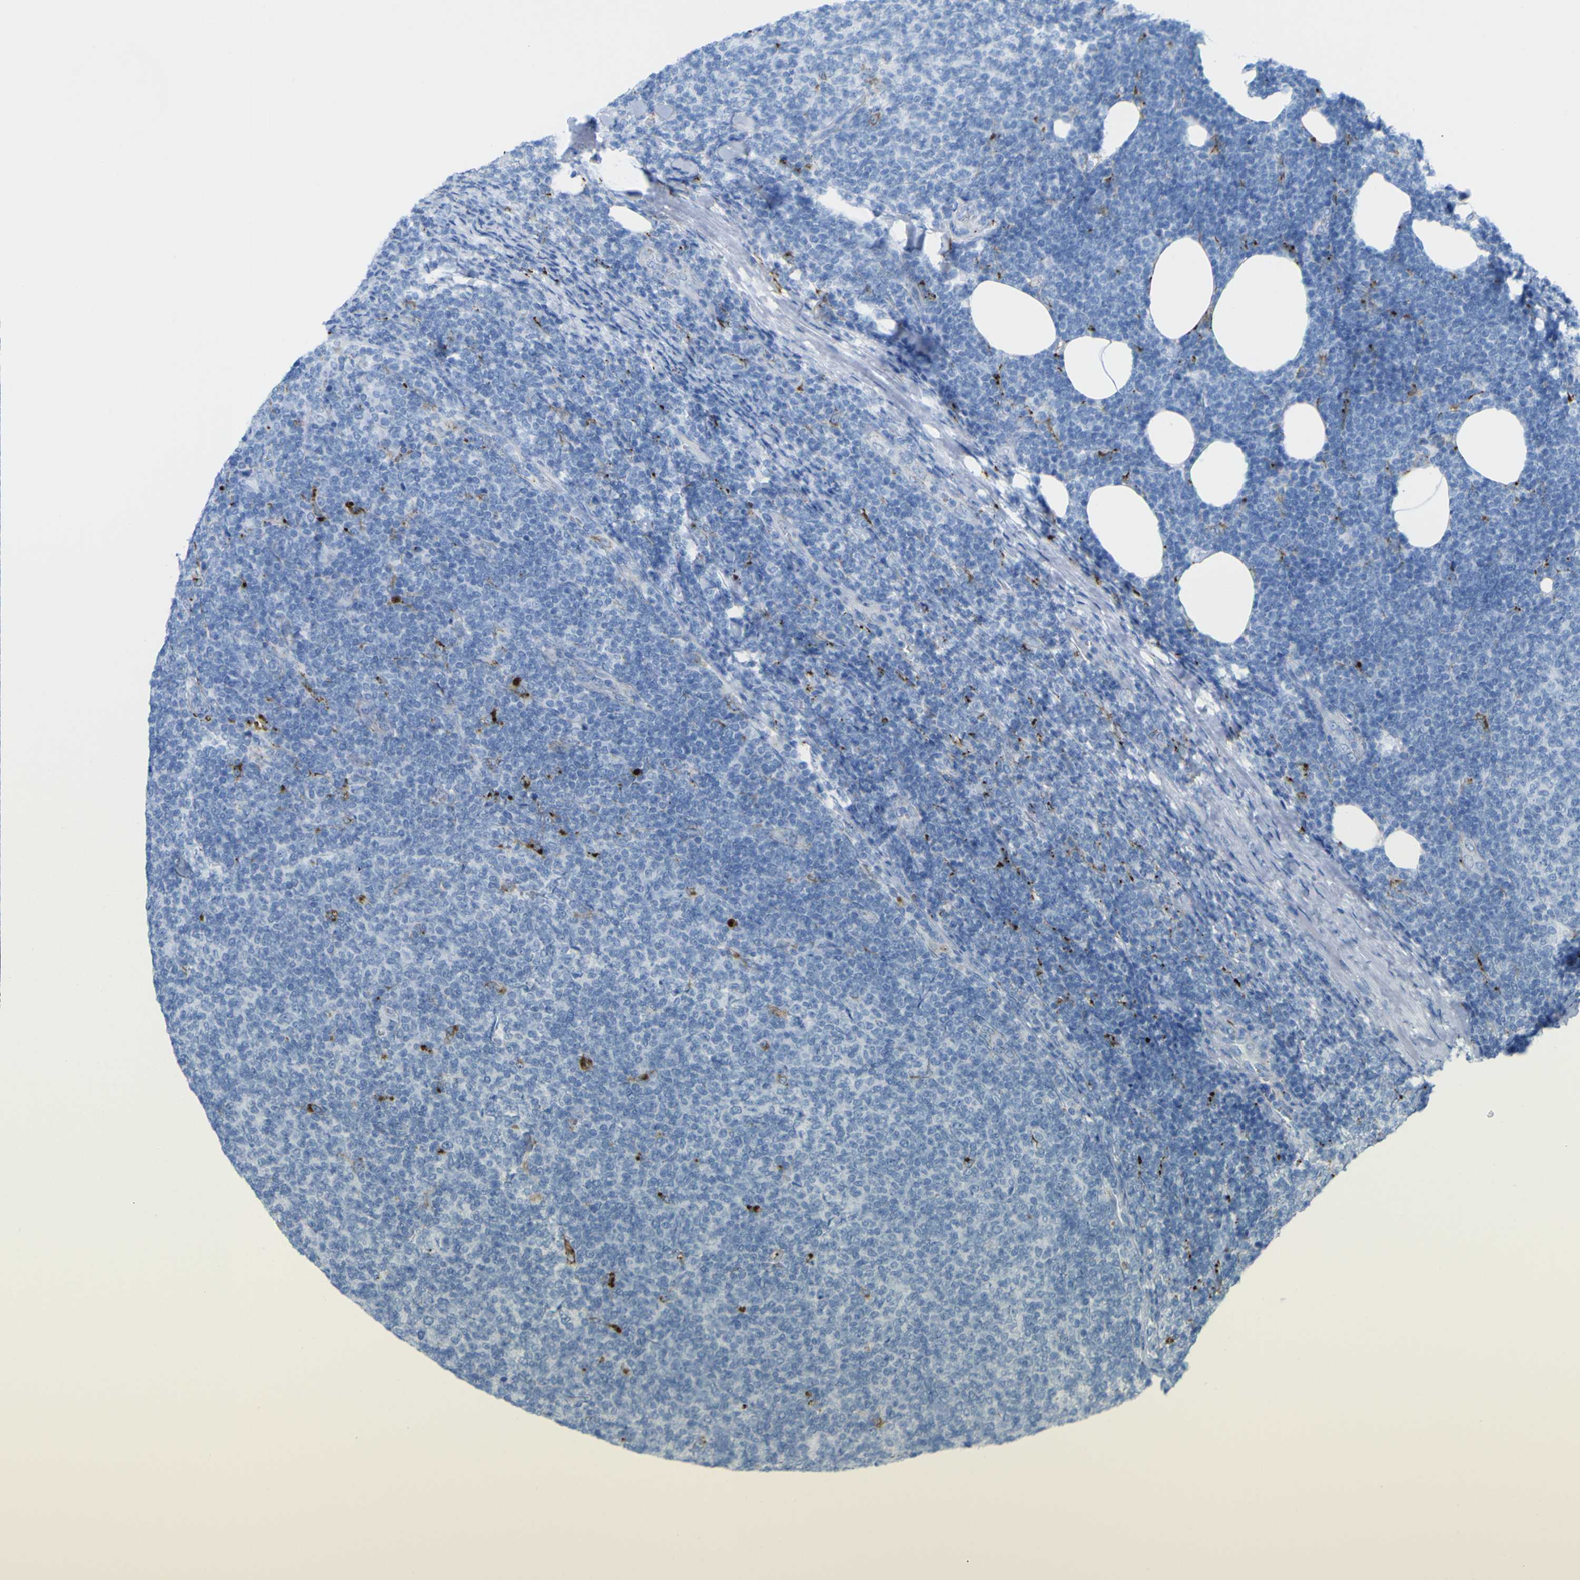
{"staining": {"intensity": "negative", "quantity": "none", "location": "none"}, "tissue": "lymphoma", "cell_type": "Tumor cells", "image_type": "cancer", "snomed": [{"axis": "morphology", "description": "Malignant lymphoma, non-Hodgkin's type, Low grade"}, {"axis": "topography", "description": "Lymph node"}], "caption": "The photomicrograph exhibits no significant staining in tumor cells of lymphoma. (DAB immunohistochemistry (IHC), high magnification).", "gene": "PLD3", "patient": {"sex": "male", "age": 66}}